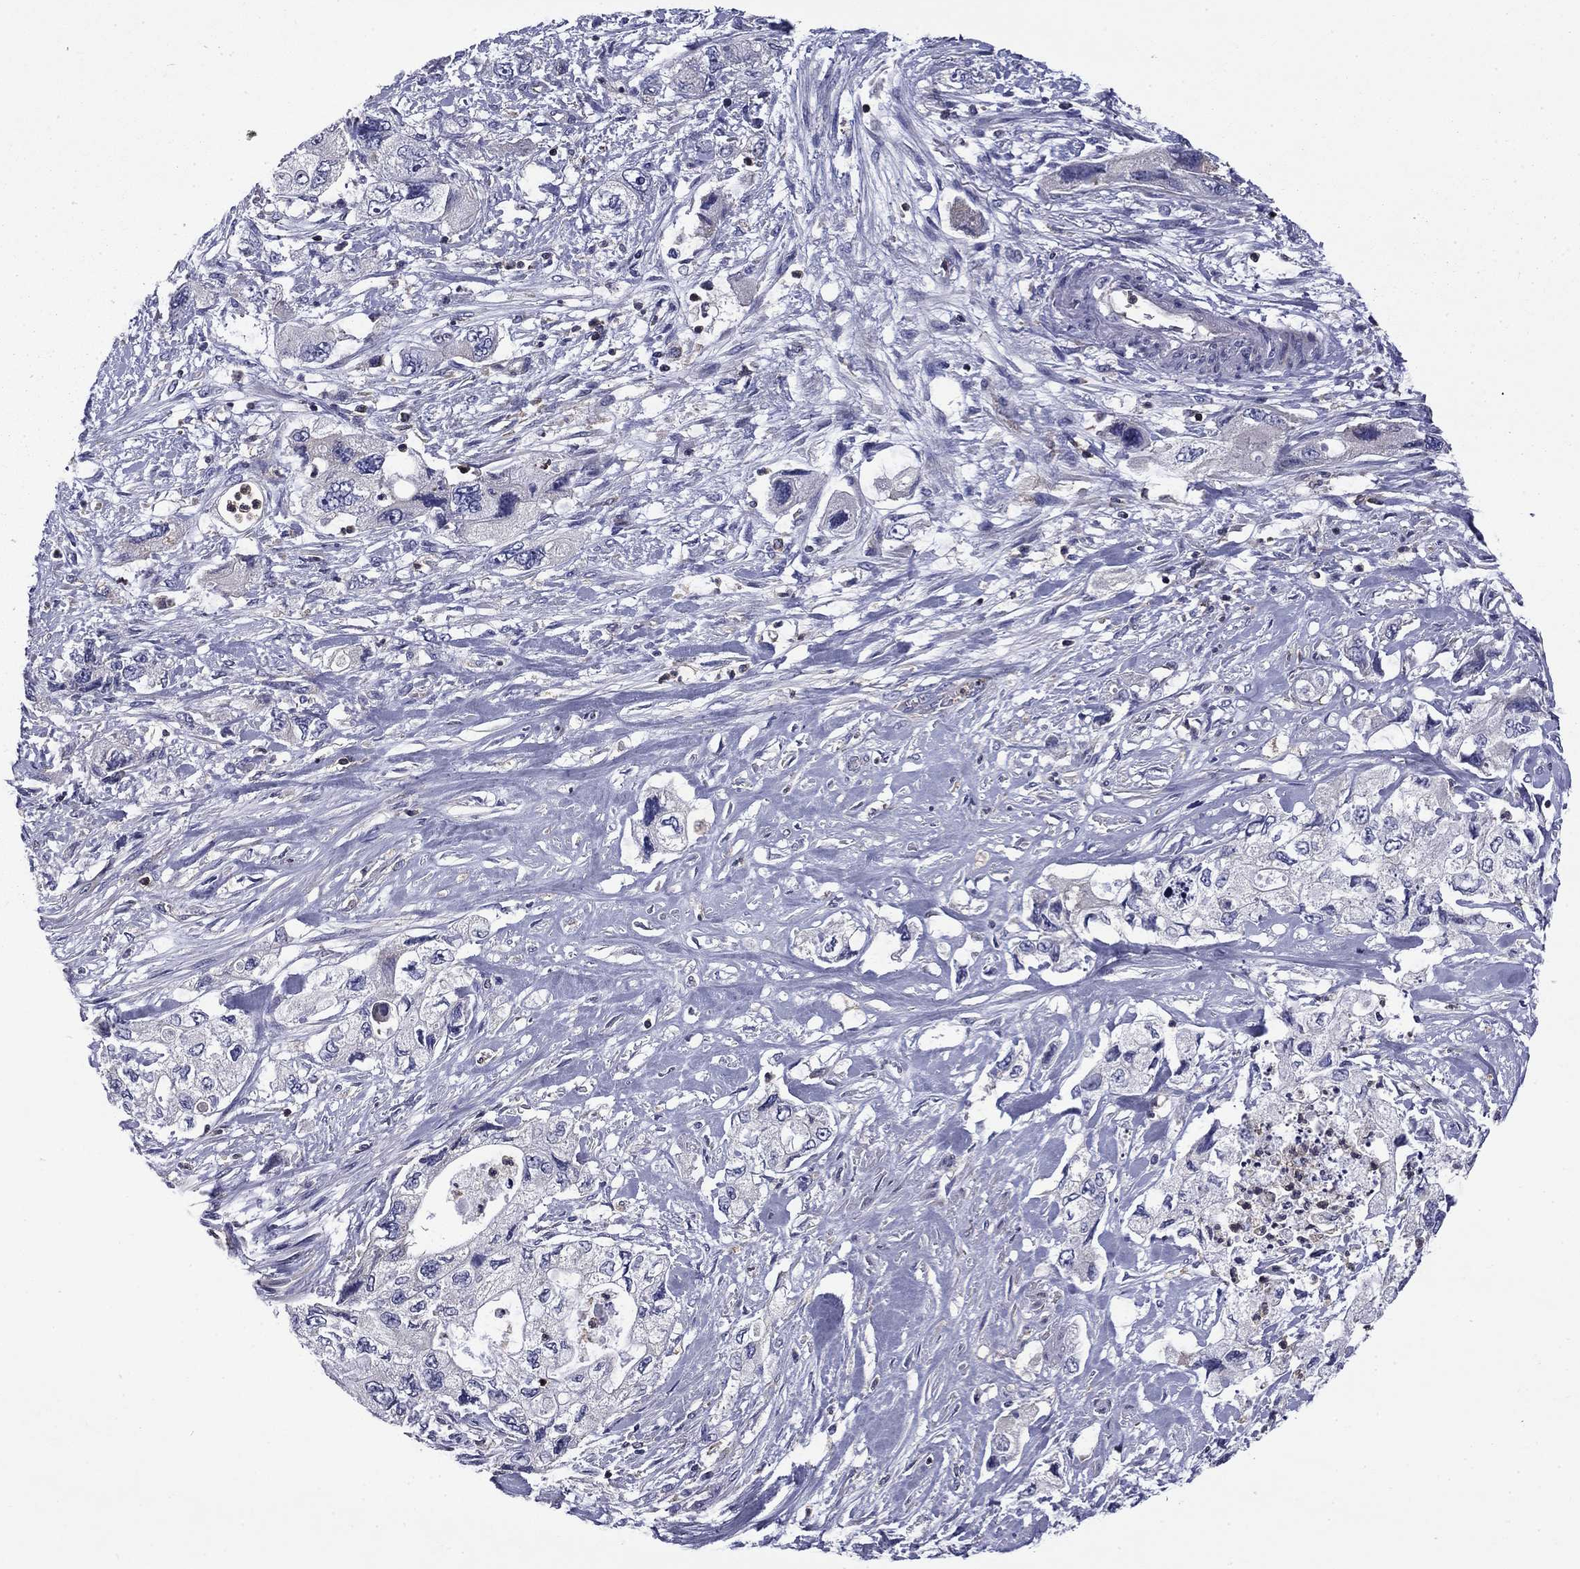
{"staining": {"intensity": "negative", "quantity": "none", "location": "none"}, "tissue": "pancreatic cancer", "cell_type": "Tumor cells", "image_type": "cancer", "snomed": [{"axis": "morphology", "description": "Adenocarcinoma, NOS"}, {"axis": "topography", "description": "Pancreas"}], "caption": "This micrograph is of adenocarcinoma (pancreatic) stained with IHC to label a protein in brown with the nuclei are counter-stained blue. There is no positivity in tumor cells. Nuclei are stained in blue.", "gene": "ARHGAP45", "patient": {"sex": "female", "age": 73}}